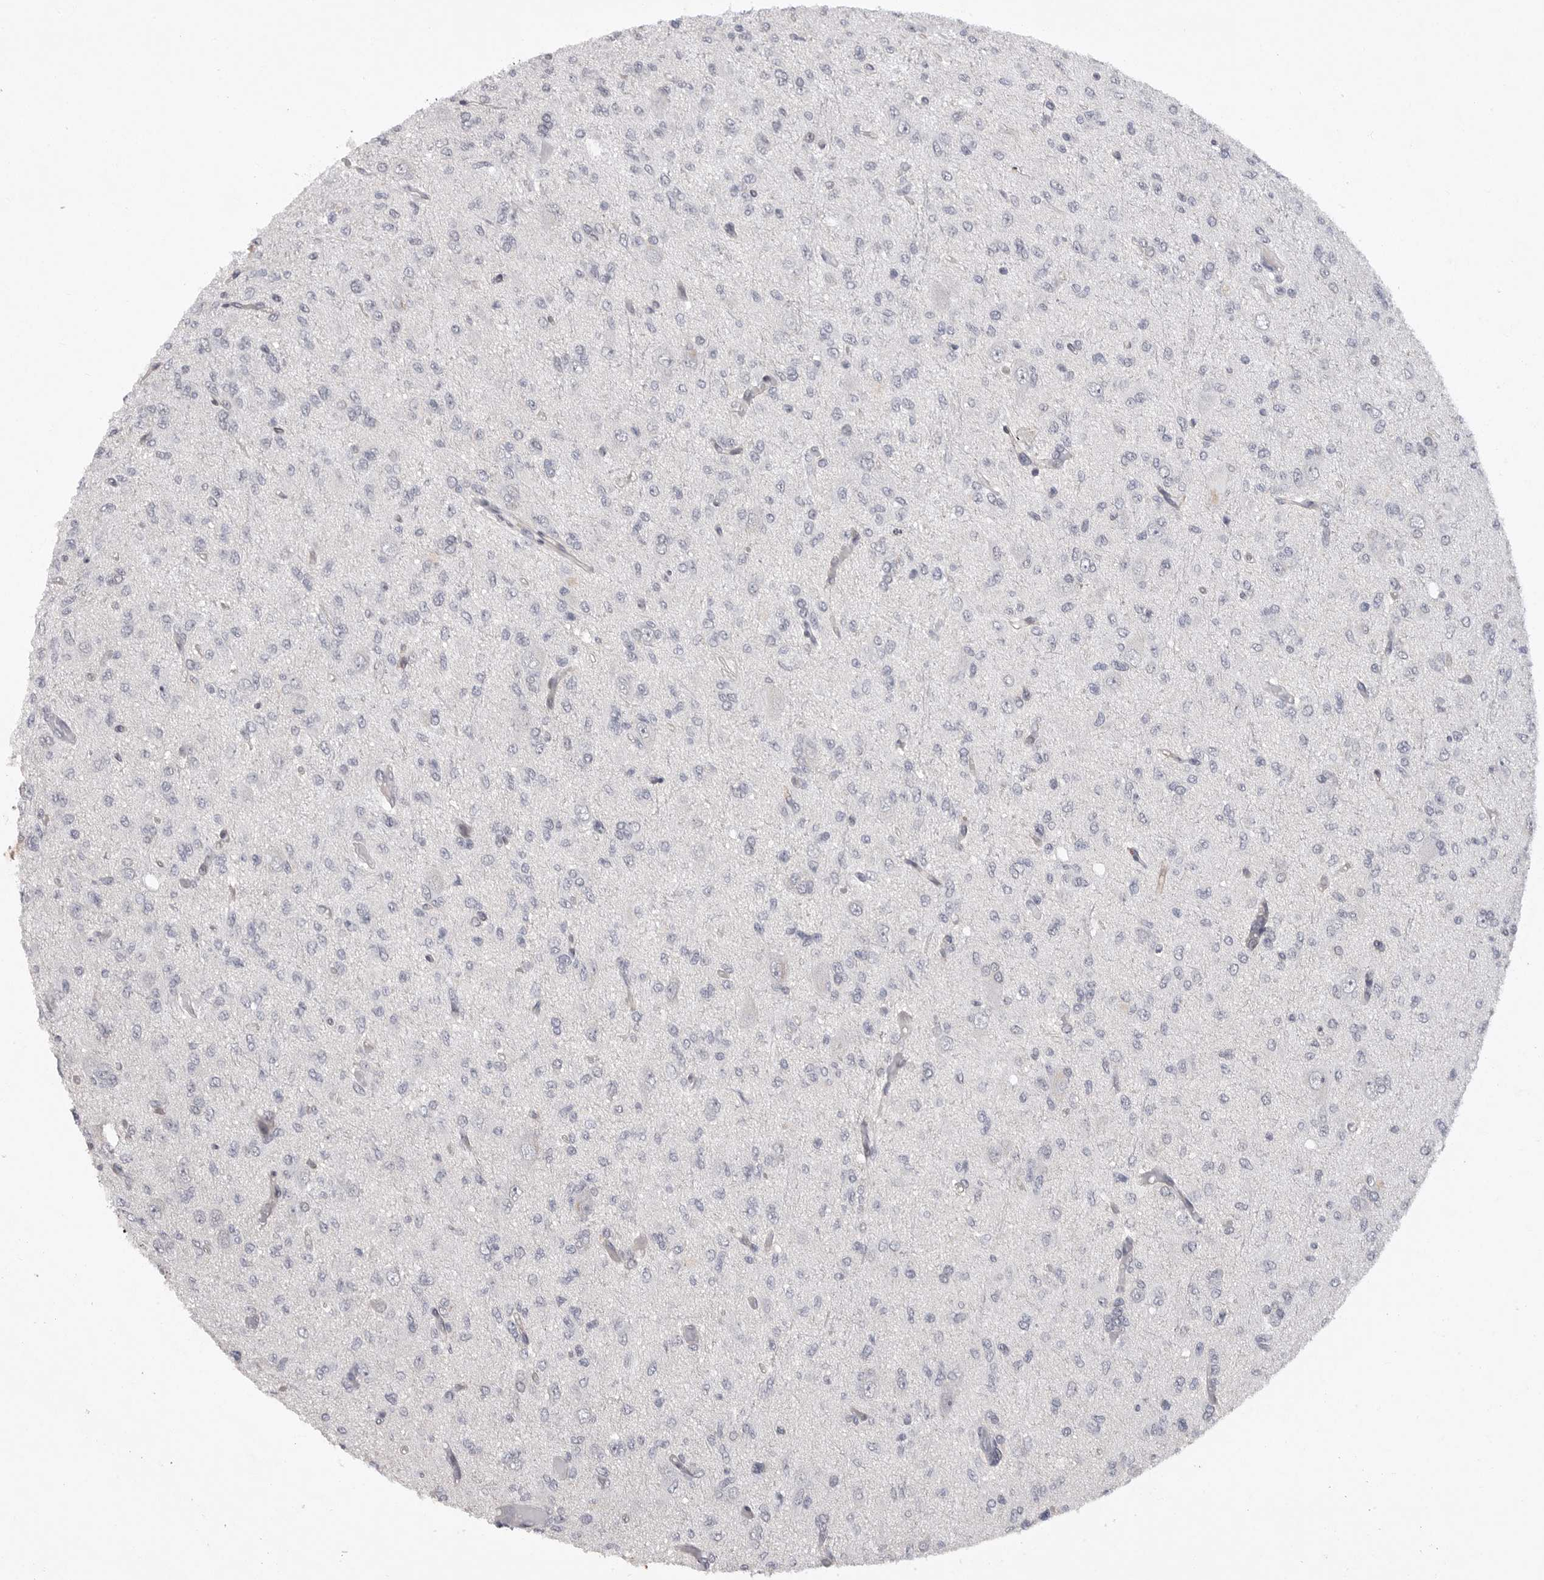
{"staining": {"intensity": "negative", "quantity": "none", "location": "none"}, "tissue": "glioma", "cell_type": "Tumor cells", "image_type": "cancer", "snomed": [{"axis": "morphology", "description": "Glioma, malignant, High grade"}, {"axis": "topography", "description": "Brain"}], "caption": "A histopathology image of glioma stained for a protein displays no brown staining in tumor cells.", "gene": "FBXO43", "patient": {"sex": "female", "age": 59}}